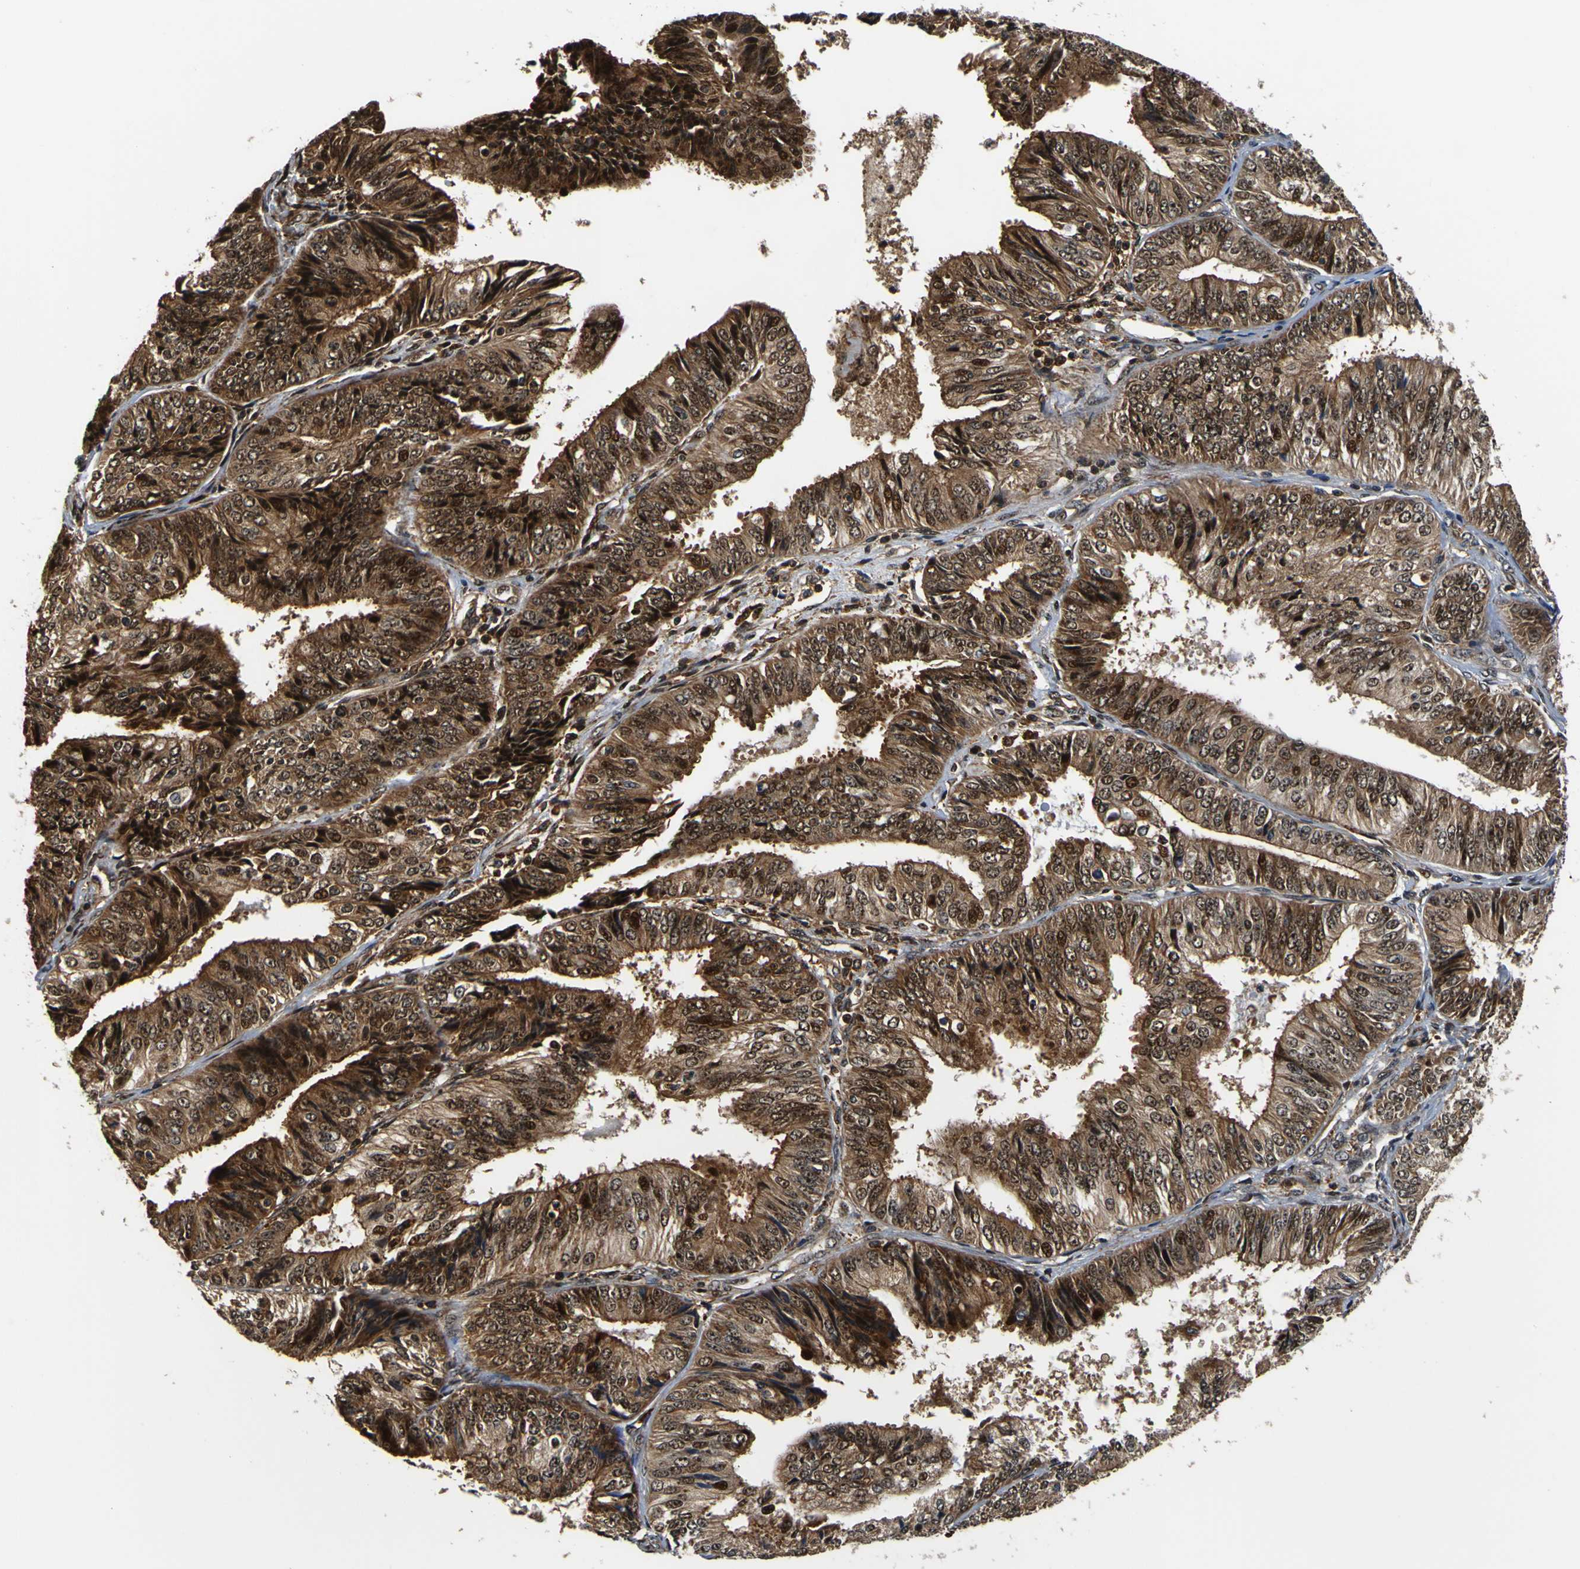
{"staining": {"intensity": "moderate", "quantity": ">75%", "location": "cytoplasmic/membranous,nuclear"}, "tissue": "endometrial cancer", "cell_type": "Tumor cells", "image_type": "cancer", "snomed": [{"axis": "morphology", "description": "Adenocarcinoma, NOS"}, {"axis": "topography", "description": "Endometrium"}], "caption": "Endometrial cancer (adenocarcinoma) stained with a protein marker shows moderate staining in tumor cells.", "gene": "LRP4", "patient": {"sex": "female", "age": 58}}